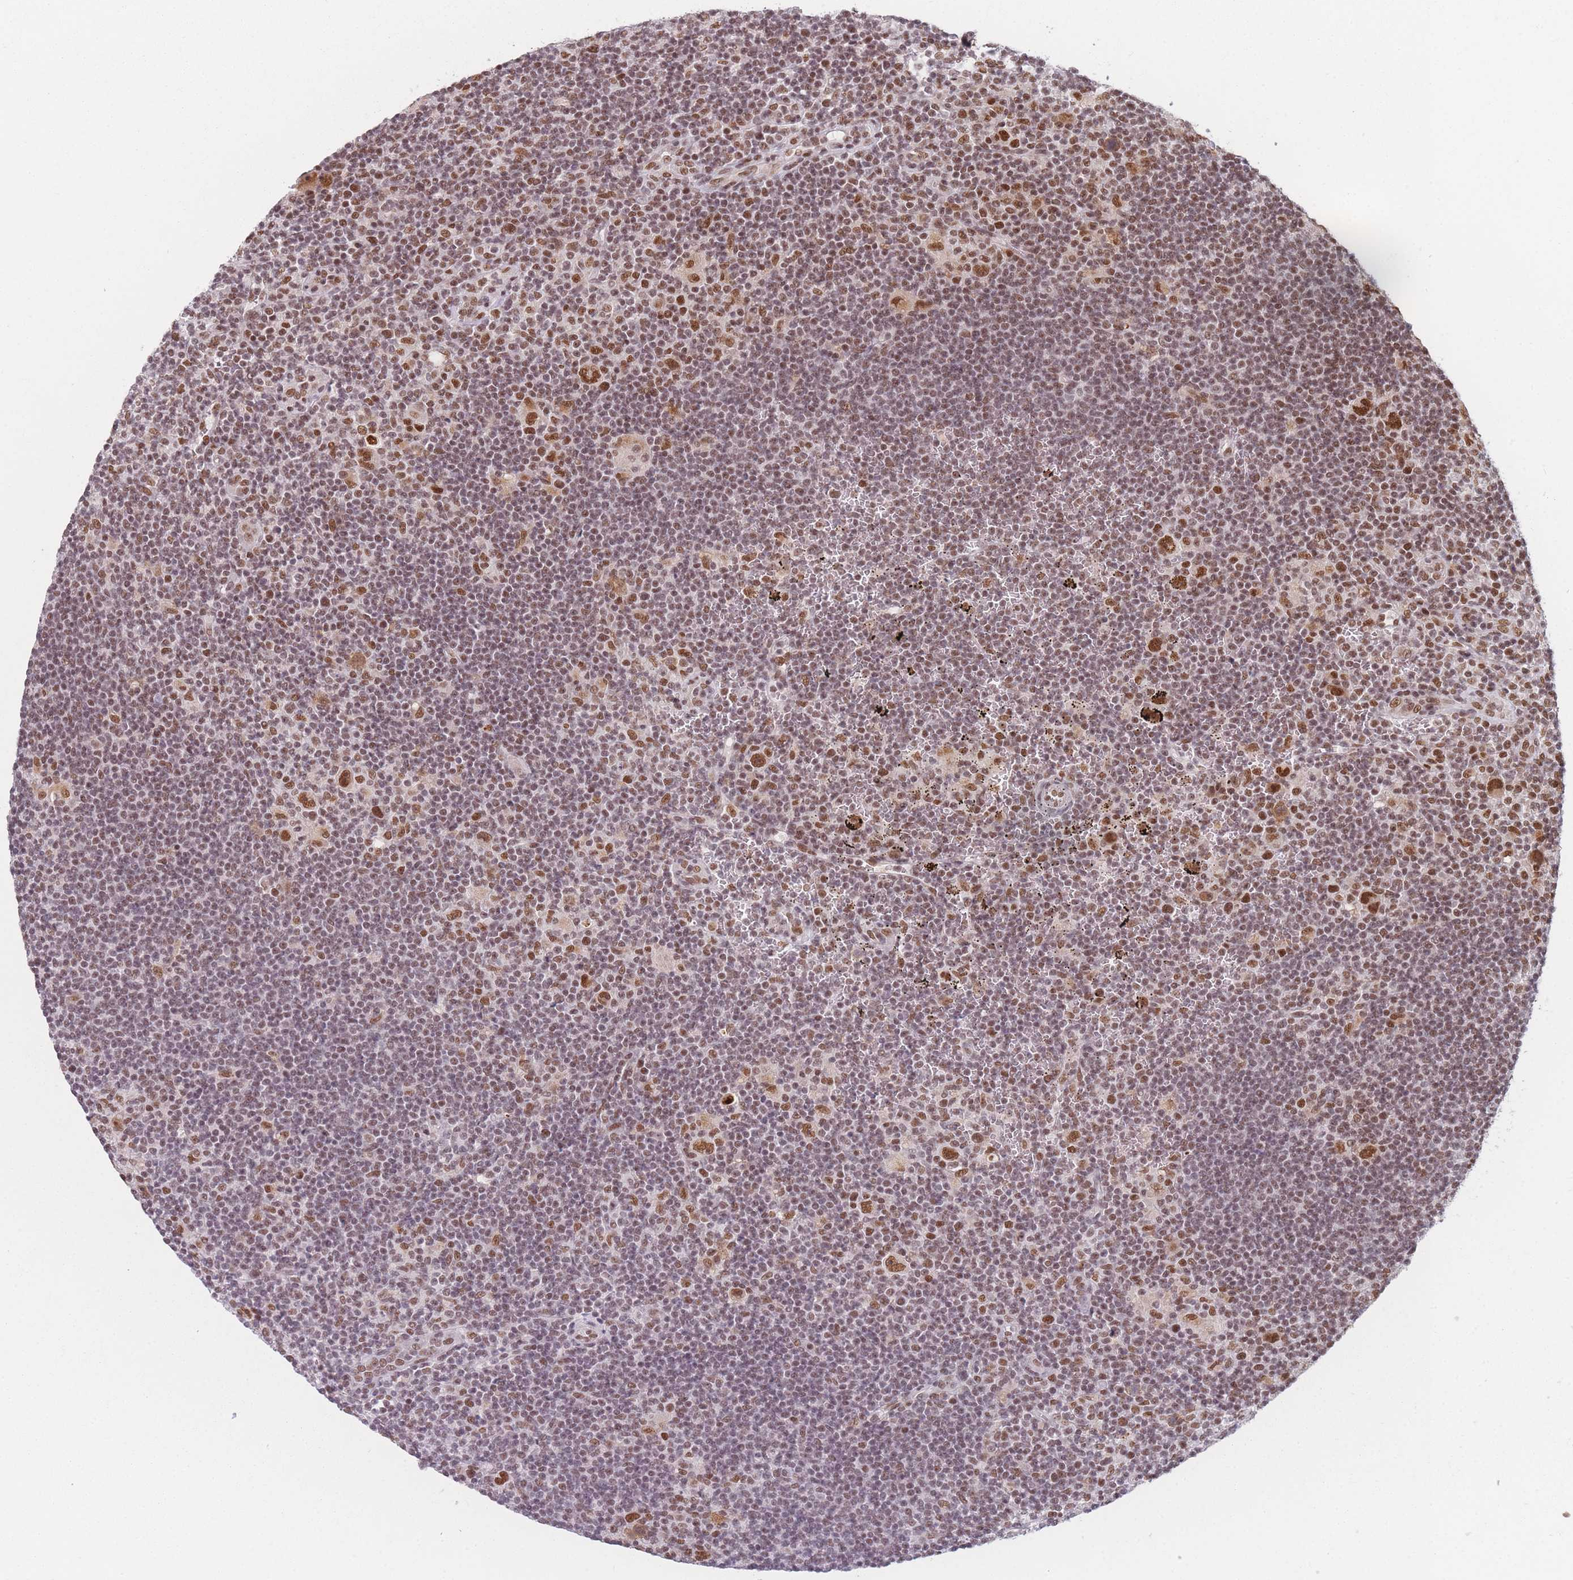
{"staining": {"intensity": "strong", "quantity": ">75%", "location": "nuclear"}, "tissue": "lymphoma", "cell_type": "Tumor cells", "image_type": "cancer", "snomed": [{"axis": "morphology", "description": "Hodgkin's disease, NOS"}, {"axis": "topography", "description": "Lymph node"}], "caption": "Protein expression analysis of lymphoma demonstrates strong nuclear staining in approximately >75% of tumor cells. (DAB (3,3'-diaminobenzidine) IHC with brightfield microscopy, high magnification).", "gene": "SUPT6H", "patient": {"sex": "female", "age": 57}}